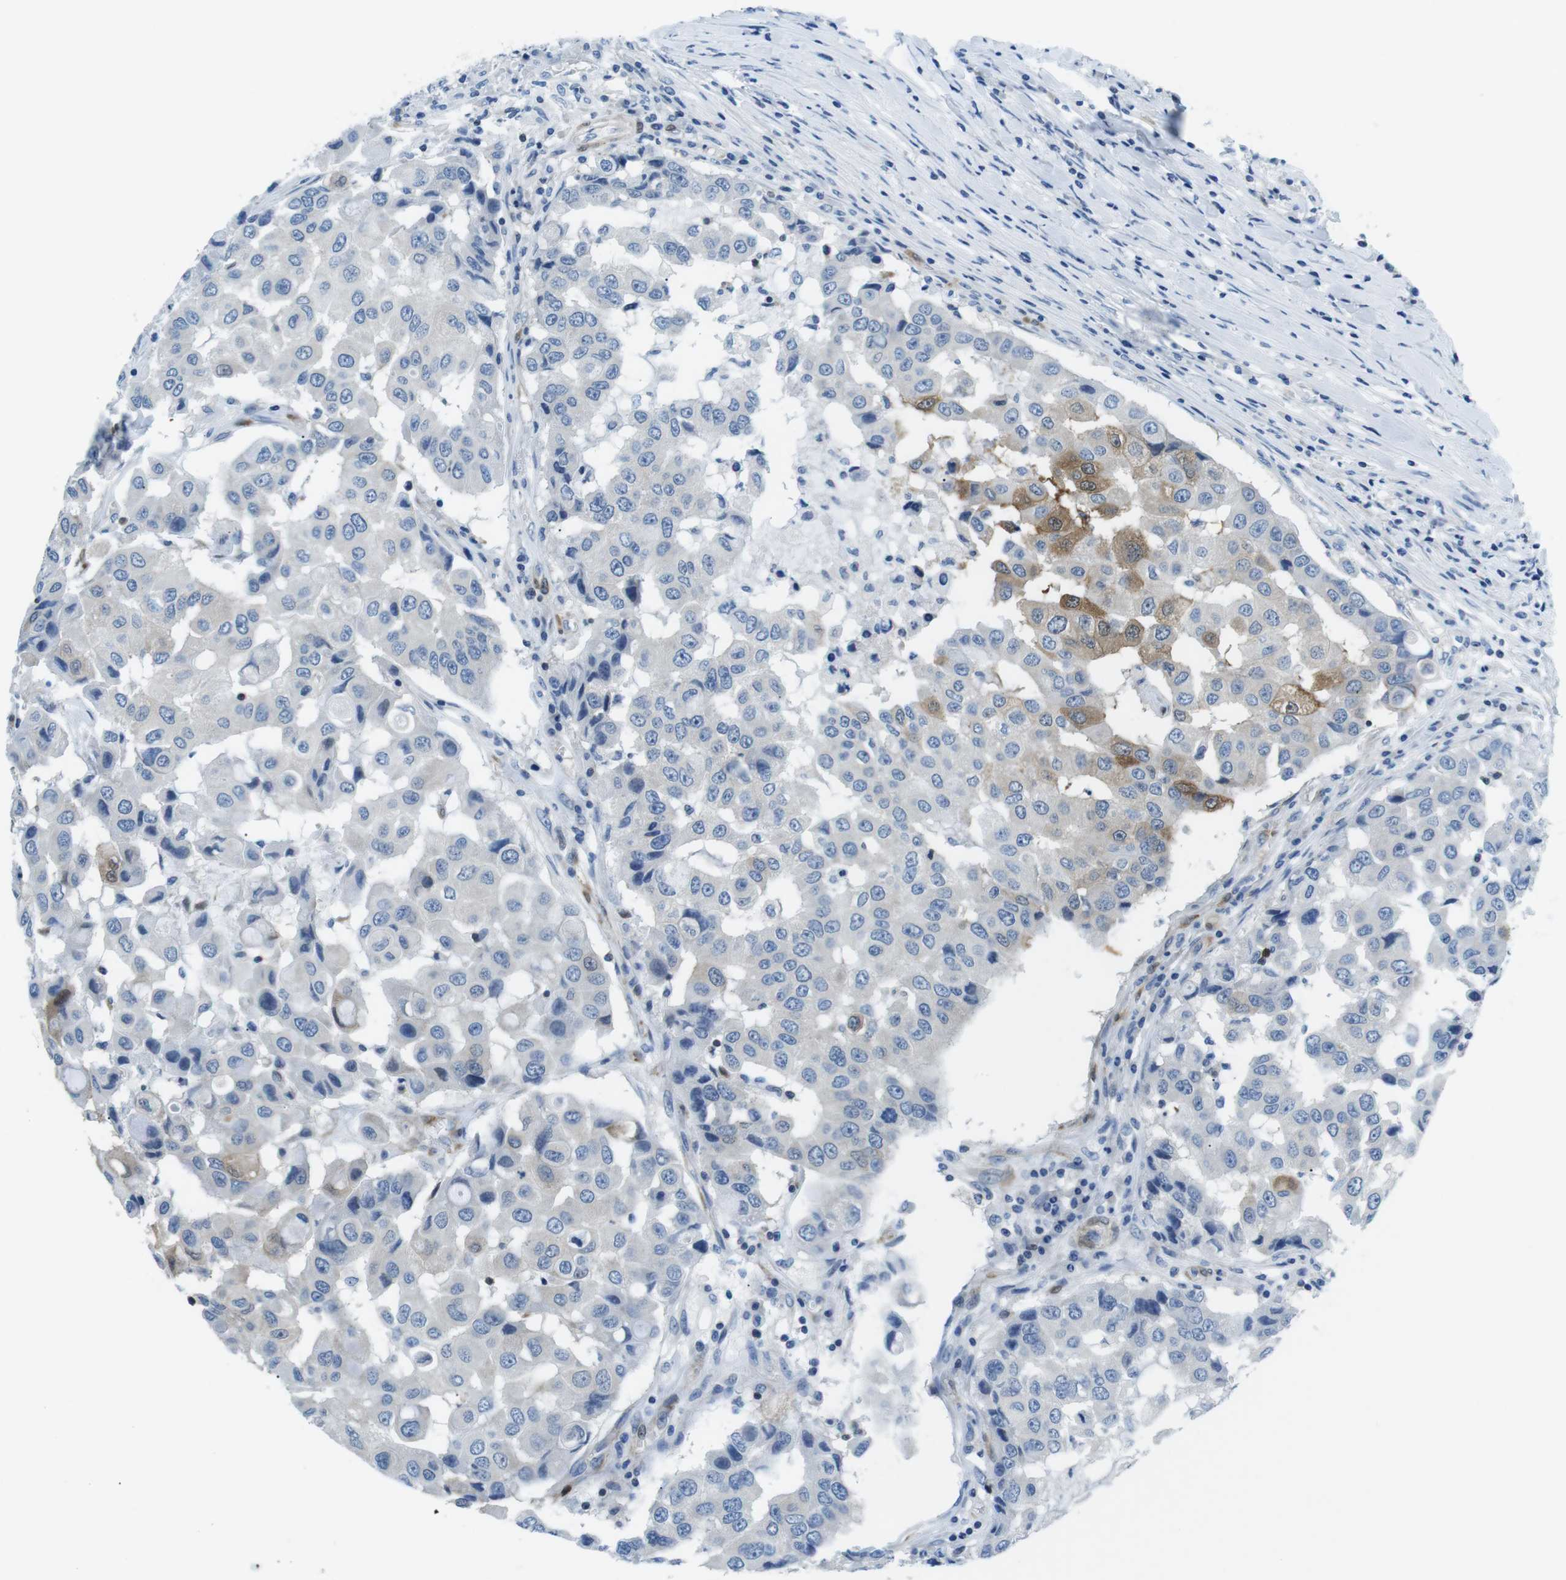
{"staining": {"intensity": "moderate", "quantity": "<25%", "location": "cytoplasmic/membranous"}, "tissue": "breast cancer", "cell_type": "Tumor cells", "image_type": "cancer", "snomed": [{"axis": "morphology", "description": "Duct carcinoma"}, {"axis": "topography", "description": "Breast"}], "caption": "Protein analysis of breast cancer tissue shows moderate cytoplasmic/membranous staining in approximately <25% of tumor cells.", "gene": "PHLDA1", "patient": {"sex": "female", "age": 27}}